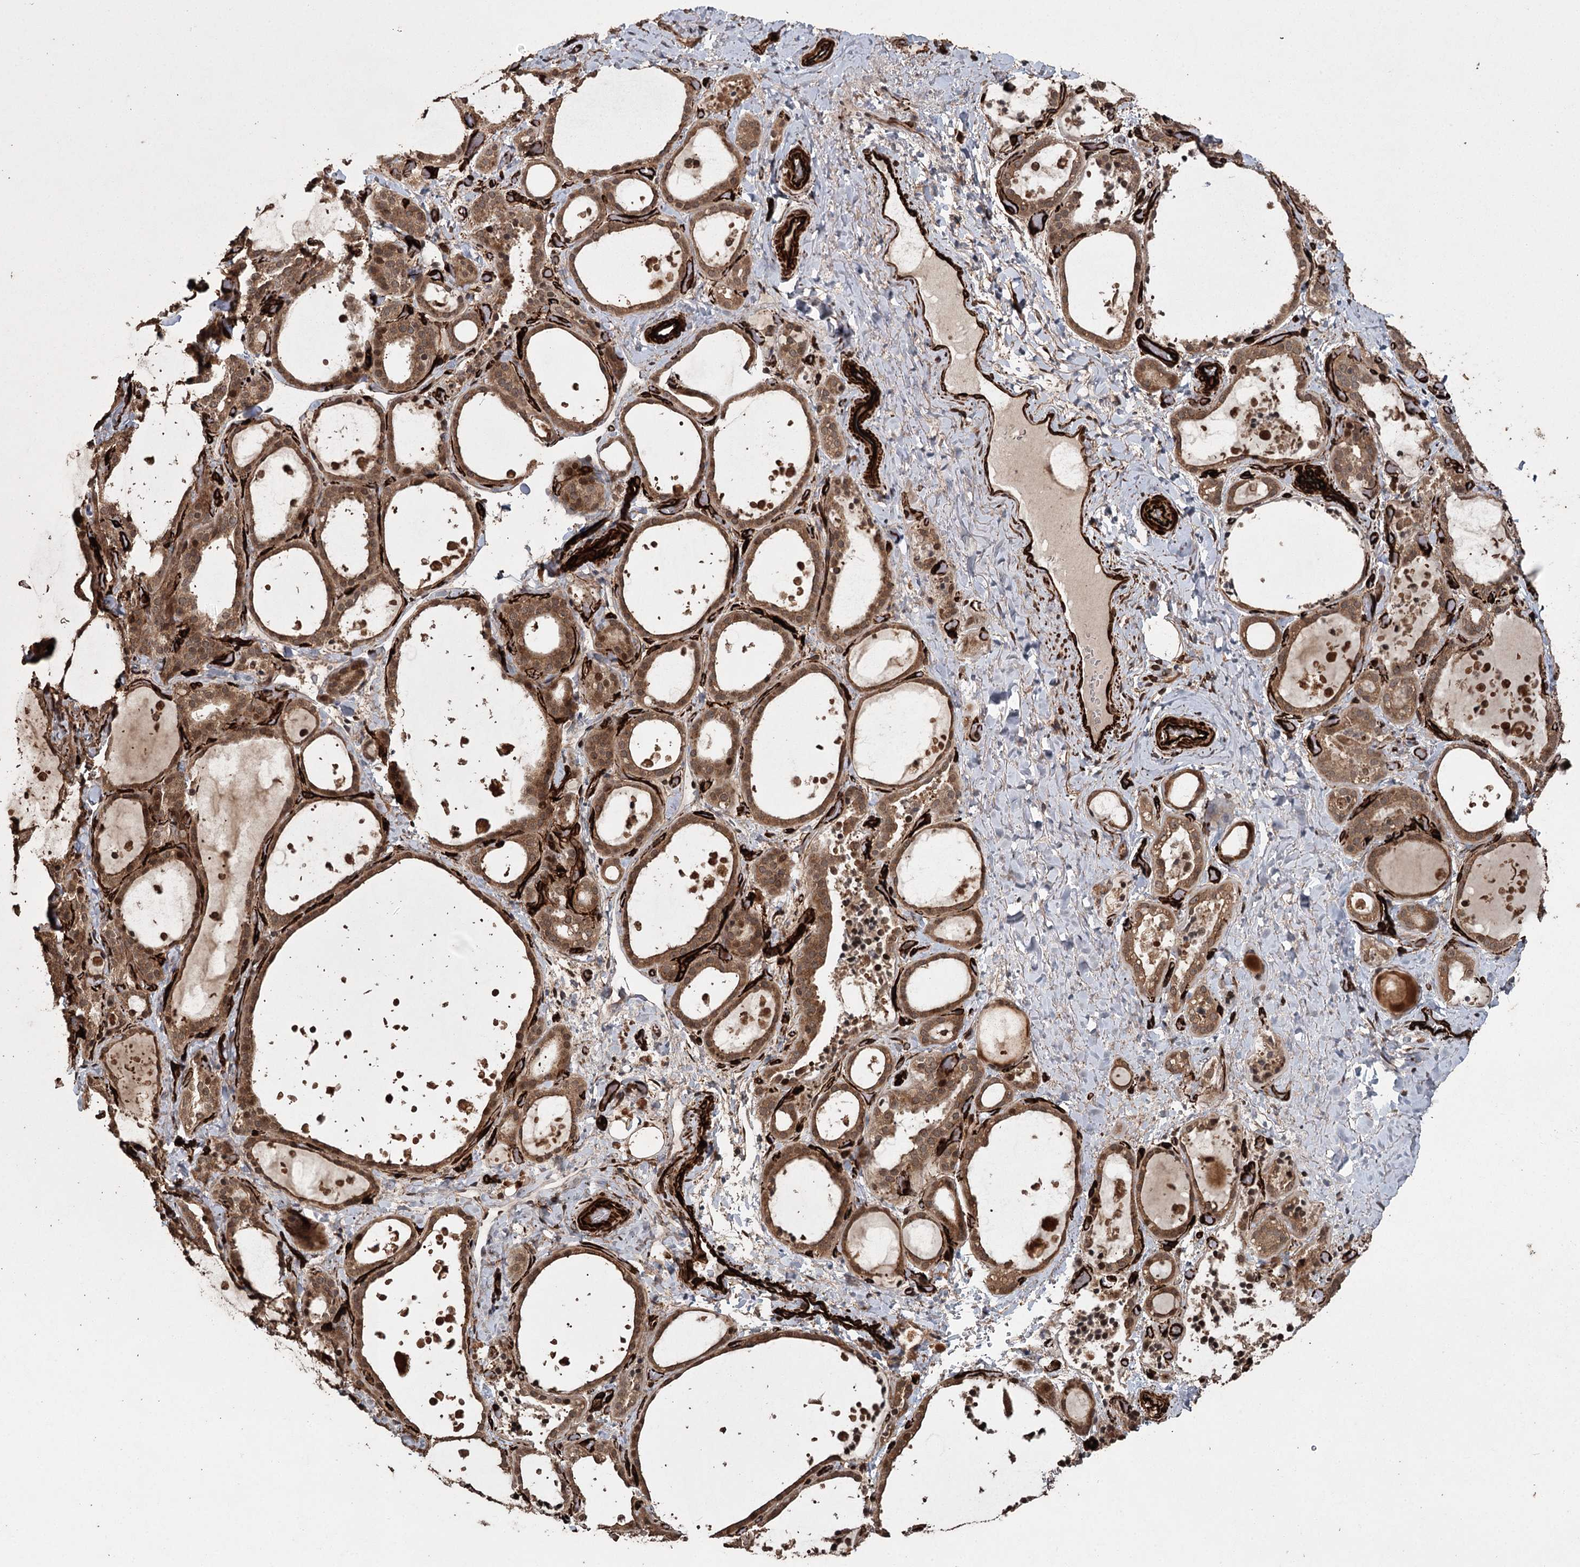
{"staining": {"intensity": "moderate", "quantity": ">75%", "location": "cytoplasmic/membranous,nuclear"}, "tissue": "thyroid gland", "cell_type": "Glandular cells", "image_type": "normal", "snomed": [{"axis": "morphology", "description": "Normal tissue, NOS"}, {"axis": "topography", "description": "Thyroid gland"}], "caption": "Immunohistochemistry (IHC) of unremarkable thyroid gland demonstrates medium levels of moderate cytoplasmic/membranous,nuclear positivity in approximately >75% of glandular cells. (brown staining indicates protein expression, while blue staining denotes nuclei).", "gene": "RPAP3", "patient": {"sex": "female", "age": 44}}